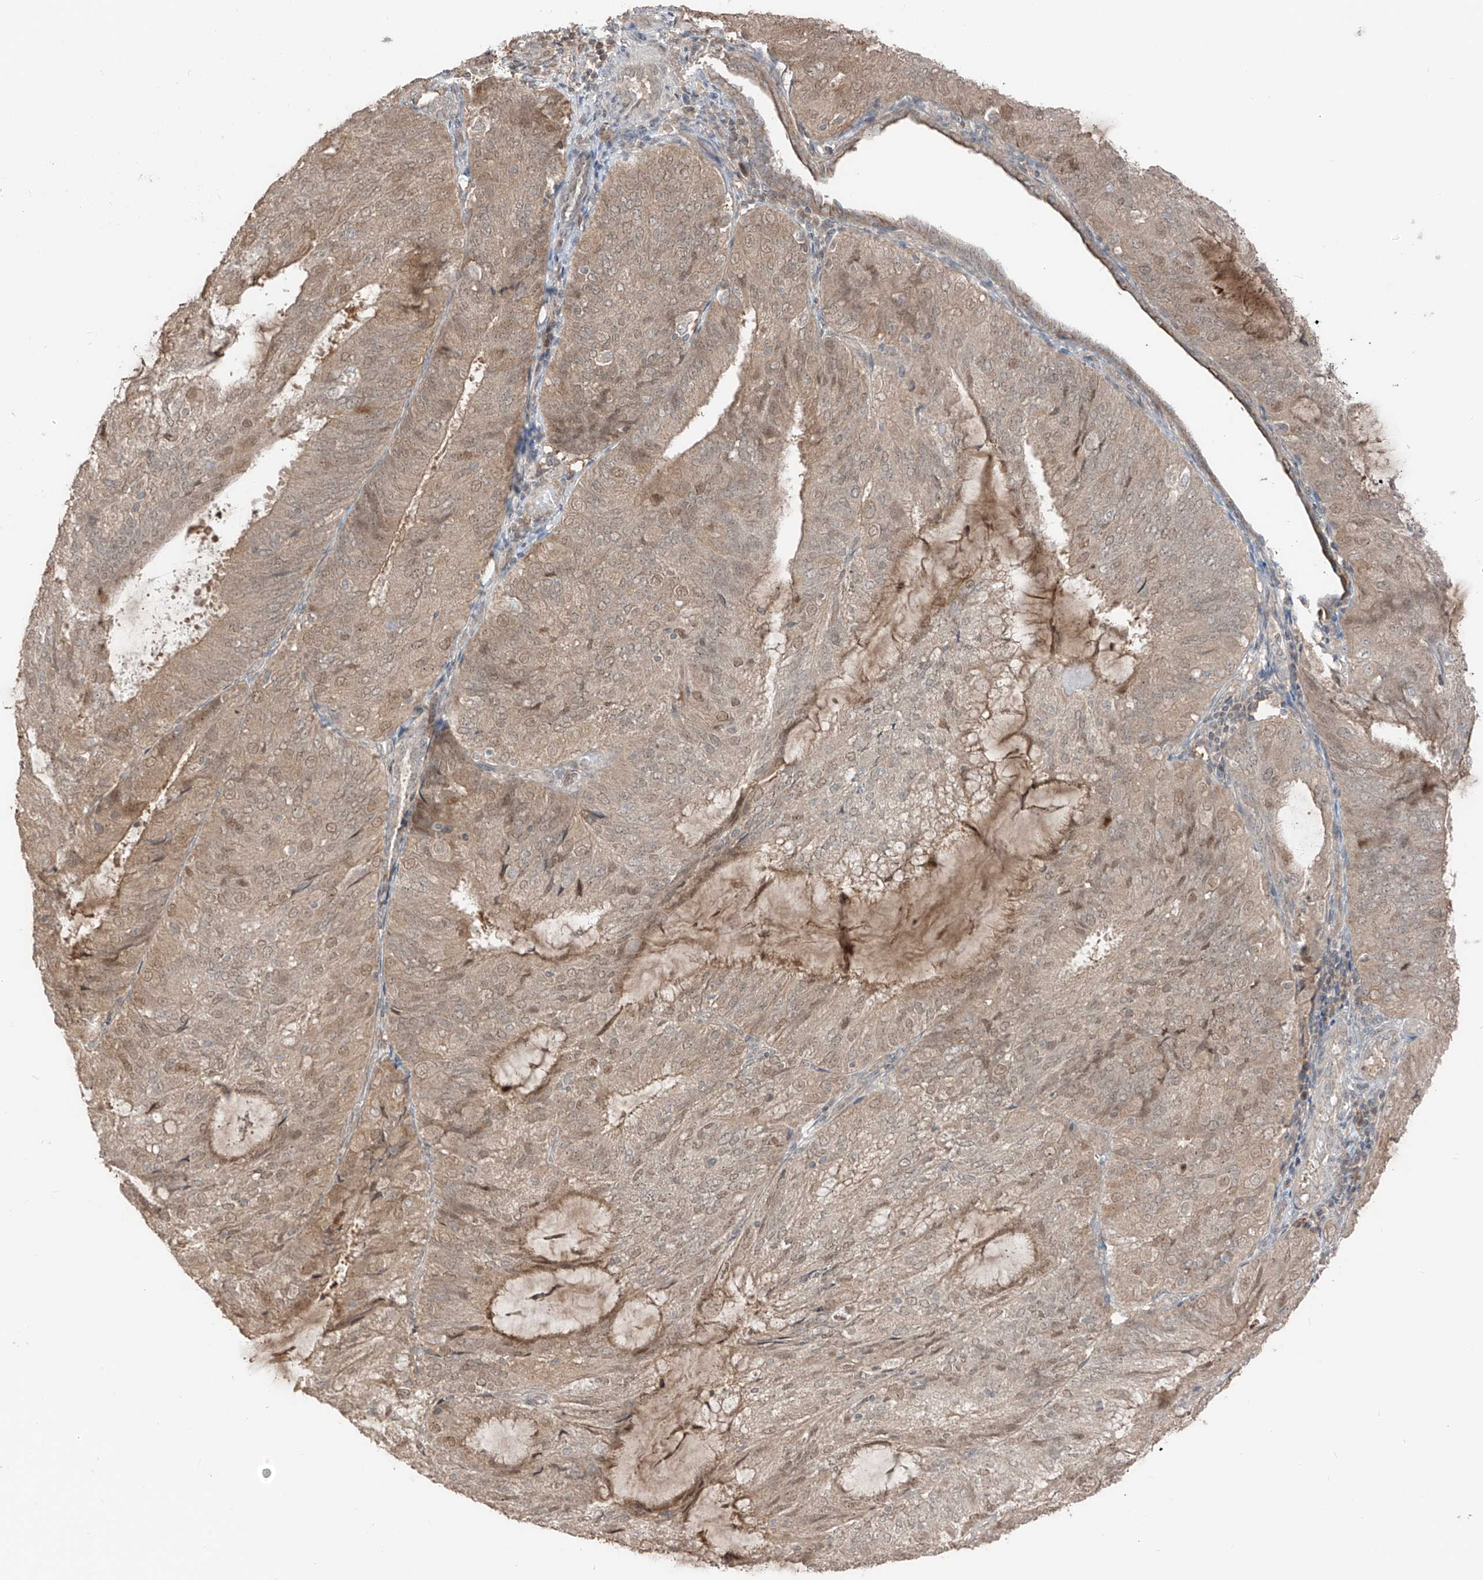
{"staining": {"intensity": "weak", "quantity": "25%-75%", "location": "cytoplasmic/membranous,nuclear"}, "tissue": "endometrial cancer", "cell_type": "Tumor cells", "image_type": "cancer", "snomed": [{"axis": "morphology", "description": "Adenocarcinoma, NOS"}, {"axis": "topography", "description": "Endometrium"}], "caption": "Immunohistochemistry image of neoplastic tissue: human endometrial cancer (adenocarcinoma) stained using immunohistochemistry (IHC) demonstrates low levels of weak protein expression localized specifically in the cytoplasmic/membranous and nuclear of tumor cells, appearing as a cytoplasmic/membranous and nuclear brown color.", "gene": "COLGALT2", "patient": {"sex": "female", "age": 81}}